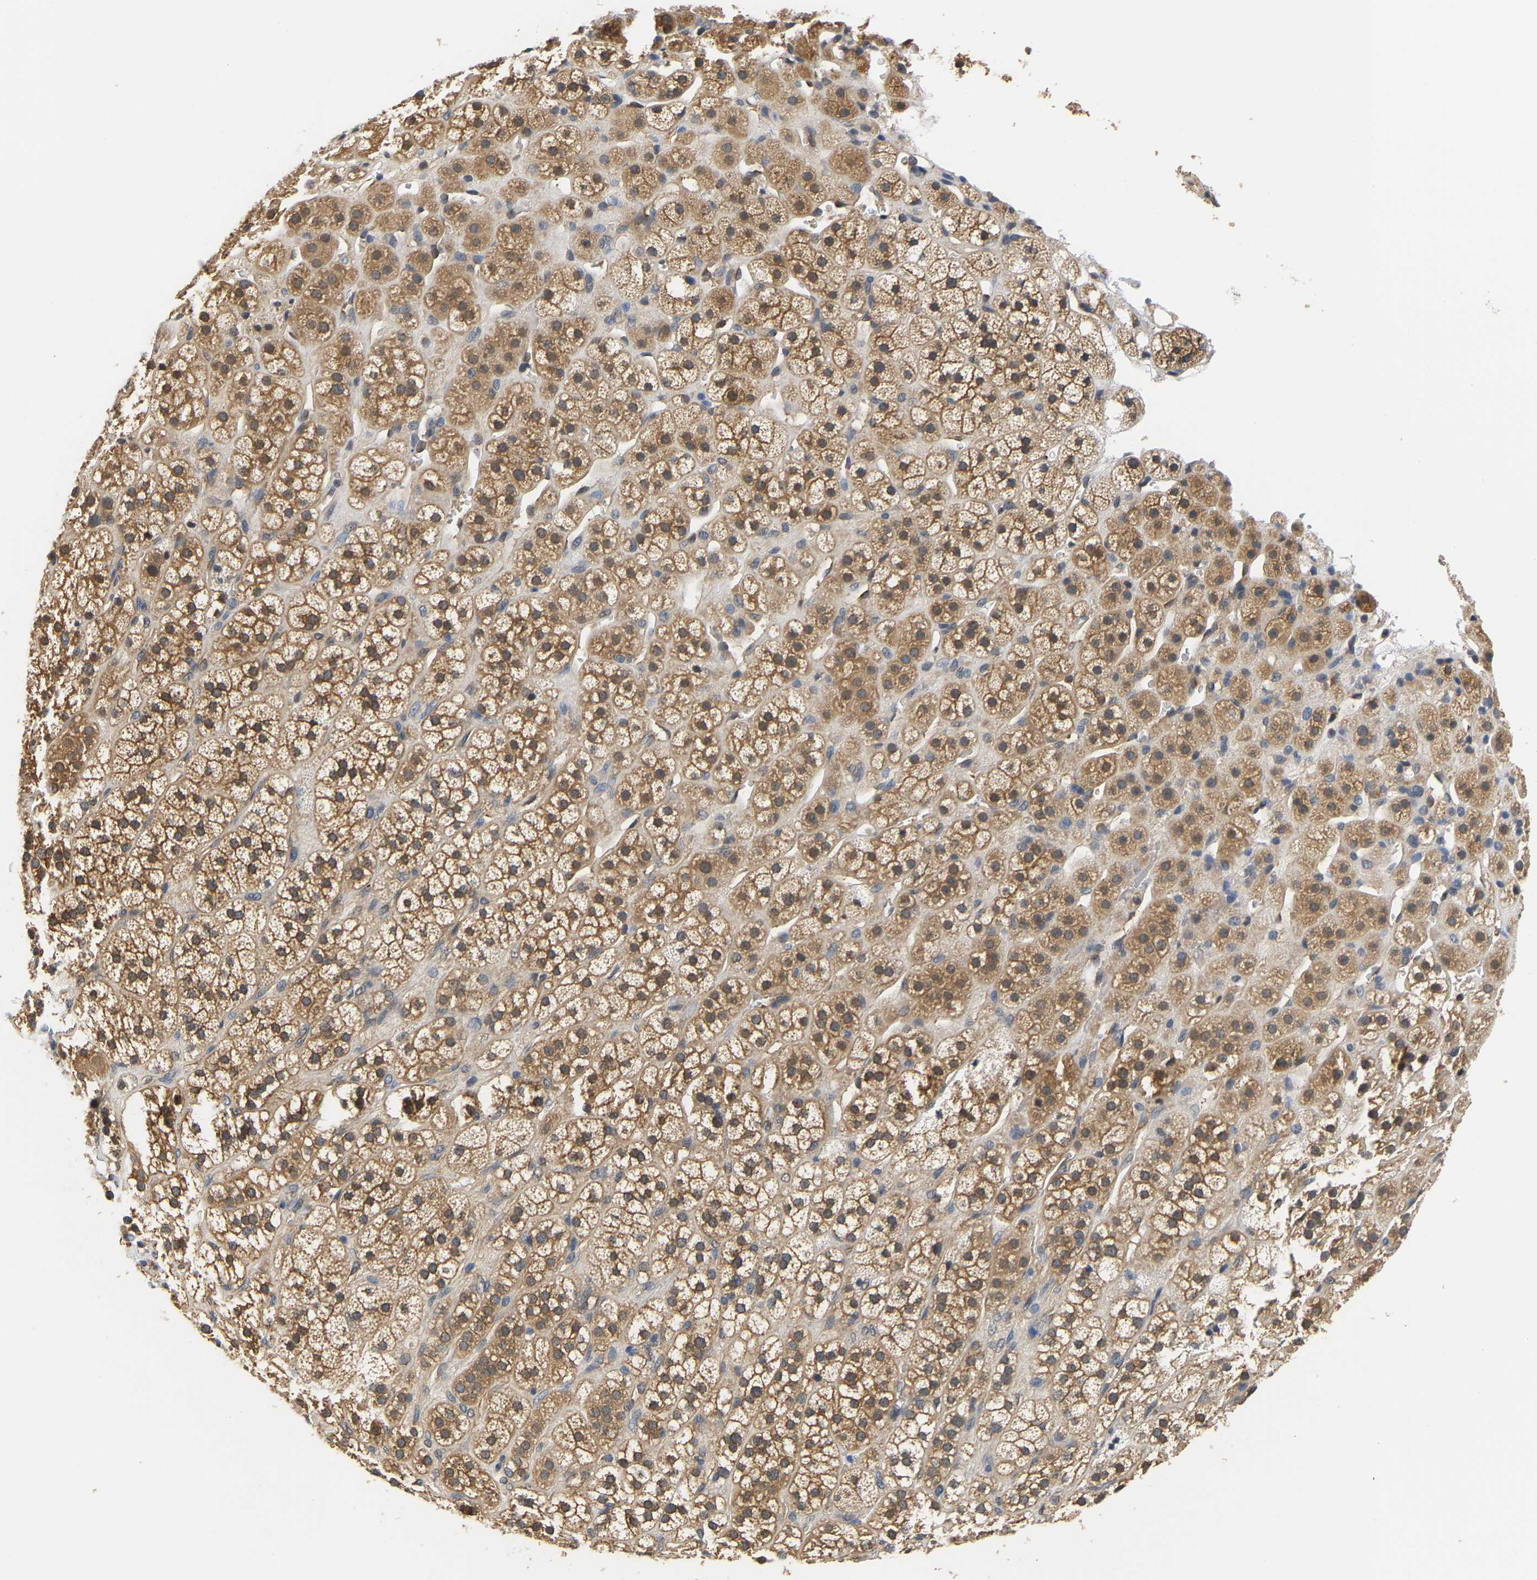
{"staining": {"intensity": "moderate", "quantity": ">75%", "location": "cytoplasmic/membranous"}, "tissue": "adrenal gland", "cell_type": "Glandular cells", "image_type": "normal", "snomed": [{"axis": "morphology", "description": "Normal tissue, NOS"}, {"axis": "topography", "description": "Adrenal gland"}], "caption": "Immunohistochemical staining of unremarkable human adrenal gland reveals medium levels of moderate cytoplasmic/membranous staining in about >75% of glandular cells. (DAB IHC with brightfield microscopy, high magnification).", "gene": "ARHGEF12", "patient": {"sex": "male", "age": 56}}